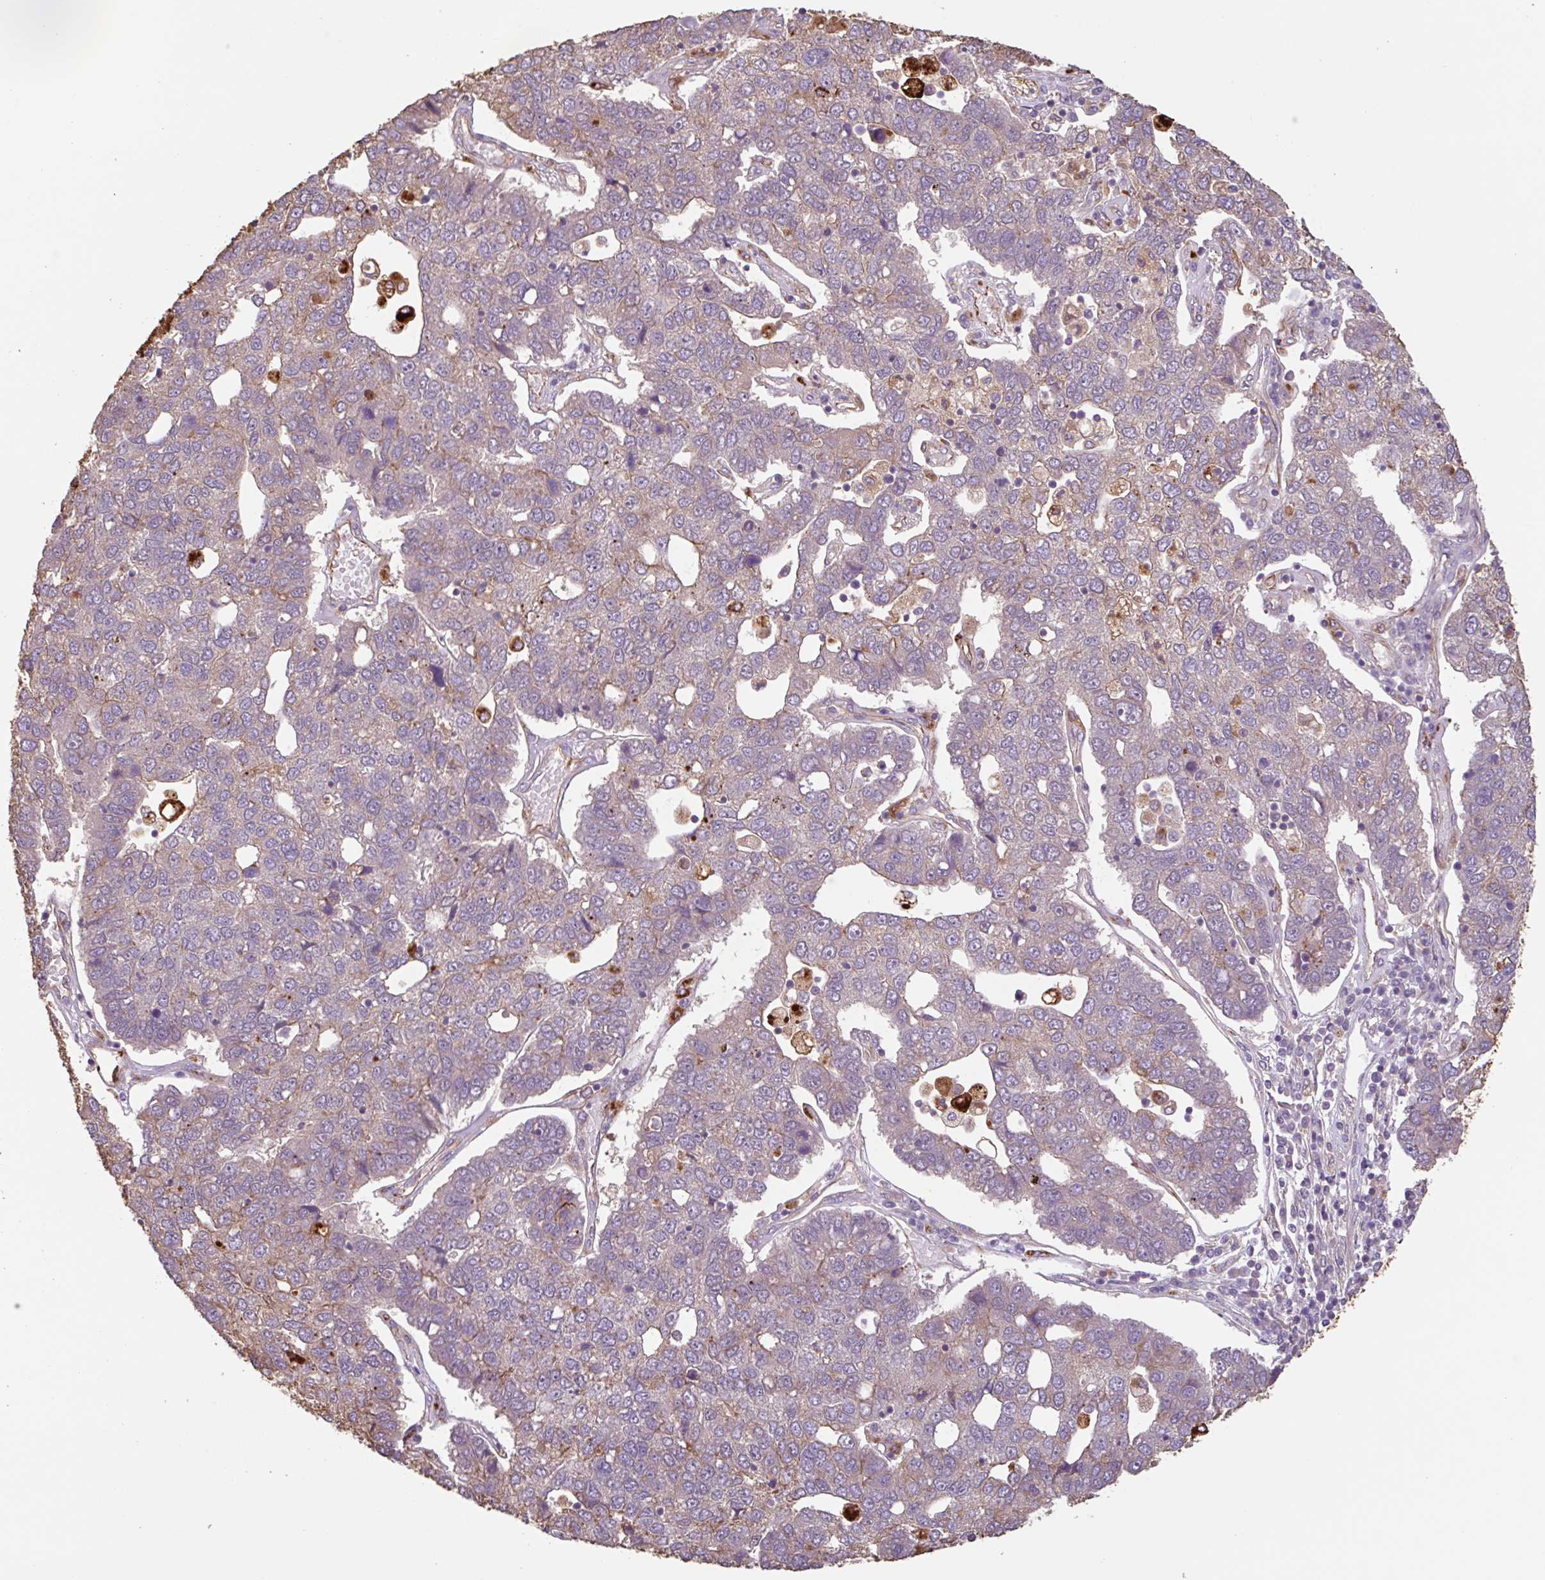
{"staining": {"intensity": "weak", "quantity": "25%-75%", "location": "cytoplasmic/membranous"}, "tissue": "pancreatic cancer", "cell_type": "Tumor cells", "image_type": "cancer", "snomed": [{"axis": "morphology", "description": "Adenocarcinoma, NOS"}, {"axis": "topography", "description": "Pancreas"}], "caption": "This image shows pancreatic cancer stained with IHC to label a protein in brown. The cytoplasmic/membranous of tumor cells show weak positivity for the protein. Nuclei are counter-stained blue.", "gene": "ZNF790", "patient": {"sex": "female", "age": 61}}